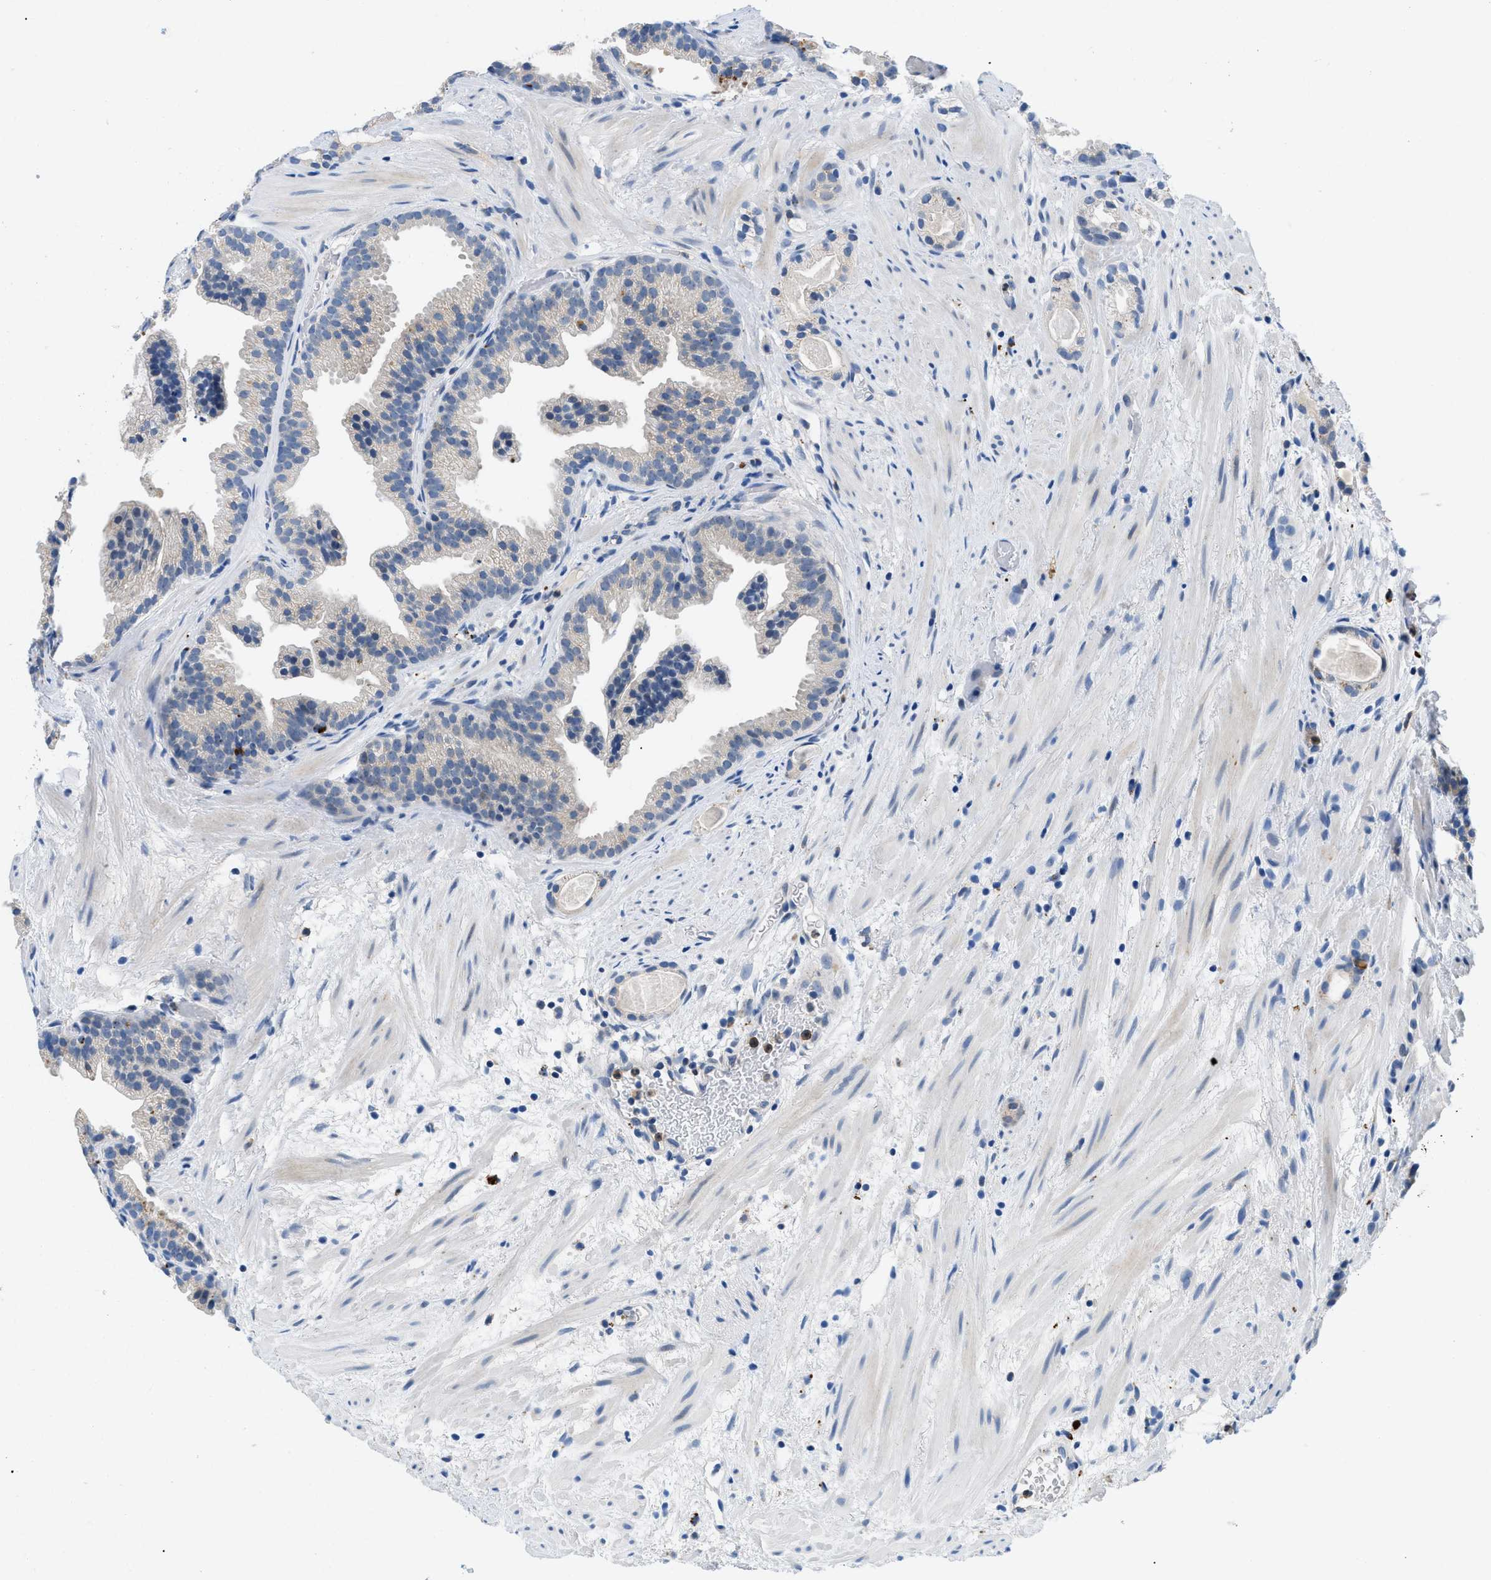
{"staining": {"intensity": "weak", "quantity": "<25%", "location": "cytoplasmic/membranous"}, "tissue": "prostate cancer", "cell_type": "Tumor cells", "image_type": "cancer", "snomed": [{"axis": "morphology", "description": "Adenocarcinoma, Low grade"}, {"axis": "topography", "description": "Prostate"}], "caption": "Immunohistochemistry (IHC) photomicrograph of neoplastic tissue: prostate low-grade adenocarcinoma stained with DAB (3,3'-diaminobenzidine) shows no significant protein staining in tumor cells.", "gene": "ADGRE3", "patient": {"sex": "male", "age": 89}}